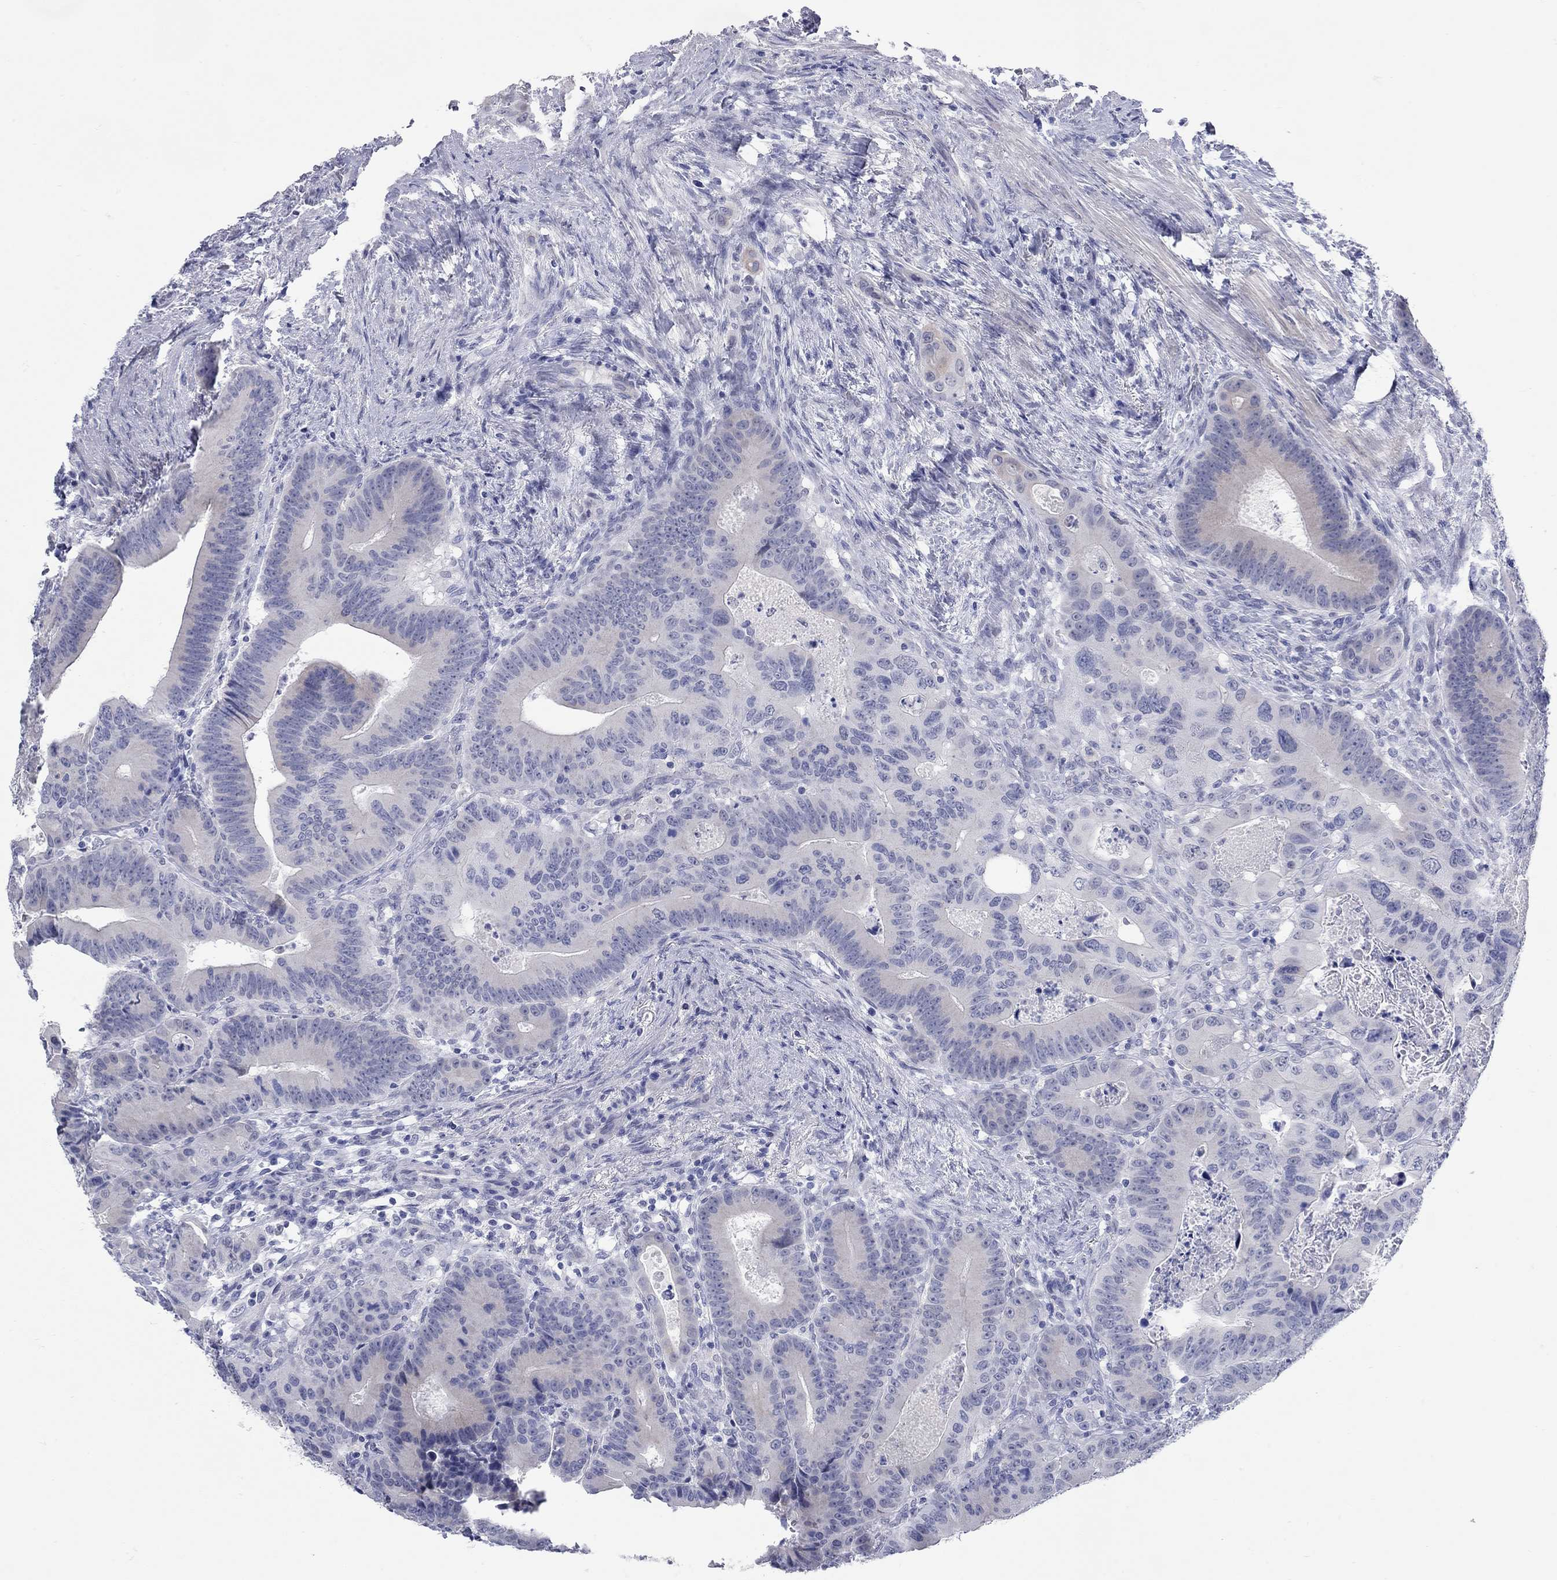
{"staining": {"intensity": "negative", "quantity": "none", "location": "none"}, "tissue": "colorectal cancer", "cell_type": "Tumor cells", "image_type": "cancer", "snomed": [{"axis": "morphology", "description": "Adenocarcinoma, NOS"}, {"axis": "topography", "description": "Rectum"}], "caption": "DAB (3,3'-diaminobenzidine) immunohistochemical staining of human colorectal cancer (adenocarcinoma) demonstrates no significant positivity in tumor cells.", "gene": "WASF3", "patient": {"sex": "male", "age": 64}}